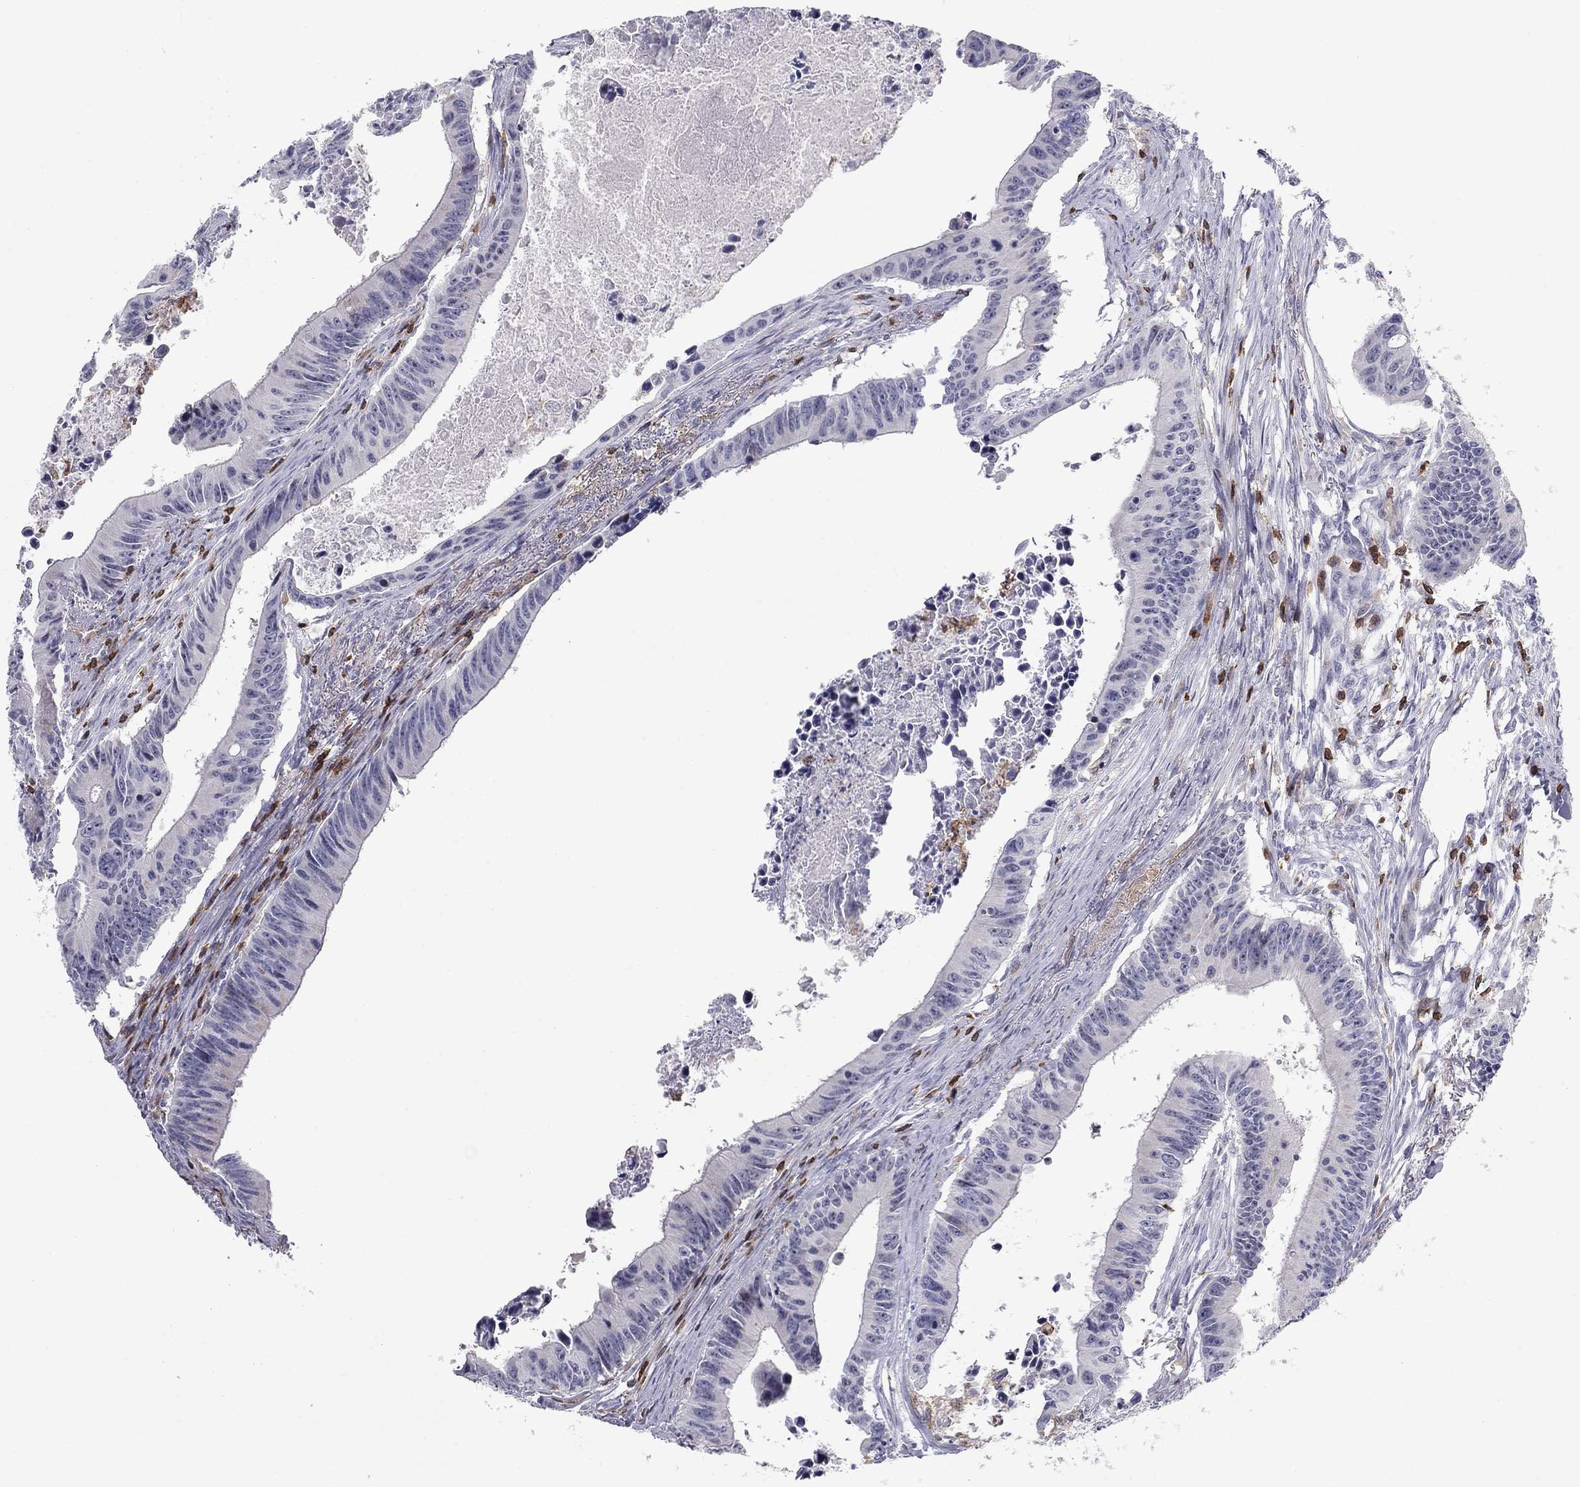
{"staining": {"intensity": "negative", "quantity": "none", "location": "none"}, "tissue": "colorectal cancer", "cell_type": "Tumor cells", "image_type": "cancer", "snomed": [{"axis": "morphology", "description": "Adenocarcinoma, NOS"}, {"axis": "topography", "description": "Colon"}], "caption": "The IHC photomicrograph has no significant positivity in tumor cells of colorectal cancer tissue.", "gene": "ARHGAP27", "patient": {"sex": "female", "age": 87}}